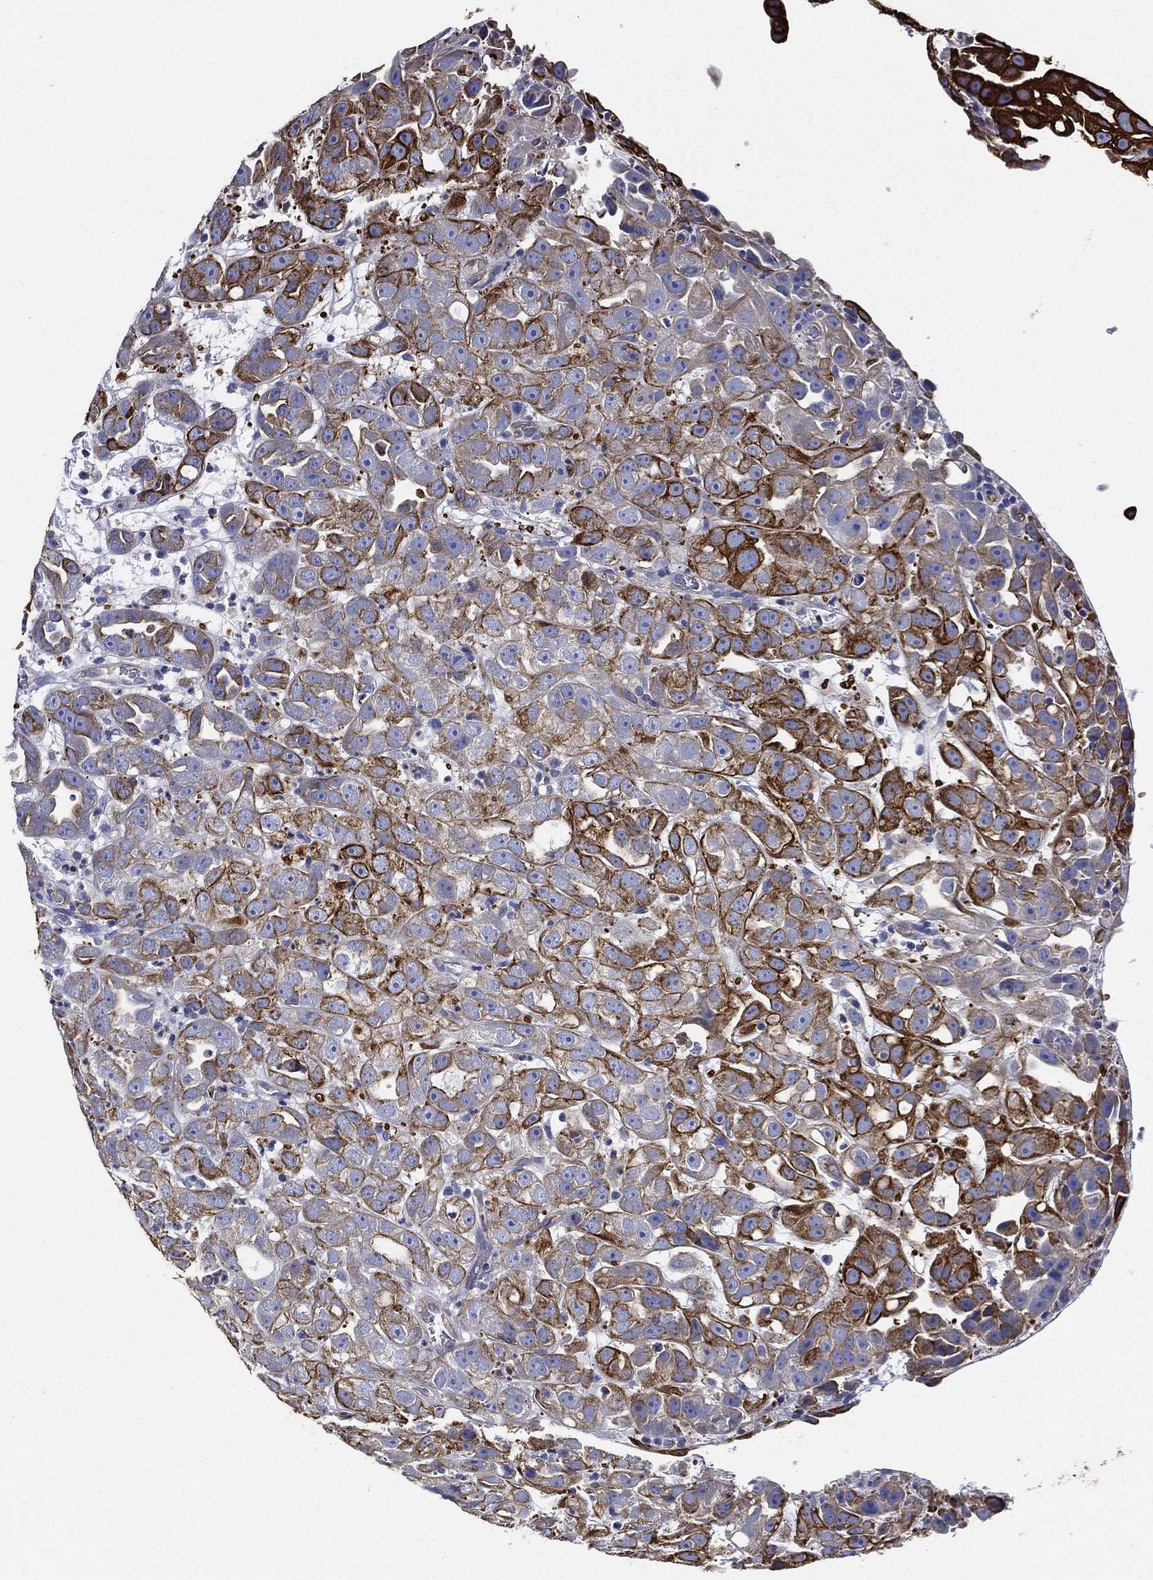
{"staining": {"intensity": "strong", "quantity": ">75%", "location": "cytoplasmic/membranous"}, "tissue": "urothelial cancer", "cell_type": "Tumor cells", "image_type": "cancer", "snomed": [{"axis": "morphology", "description": "Urothelial carcinoma, High grade"}, {"axis": "topography", "description": "Urinary bladder"}], "caption": "Immunohistochemical staining of urothelial cancer demonstrates high levels of strong cytoplasmic/membranous expression in about >75% of tumor cells.", "gene": "NEDD9", "patient": {"sex": "female", "age": 41}}